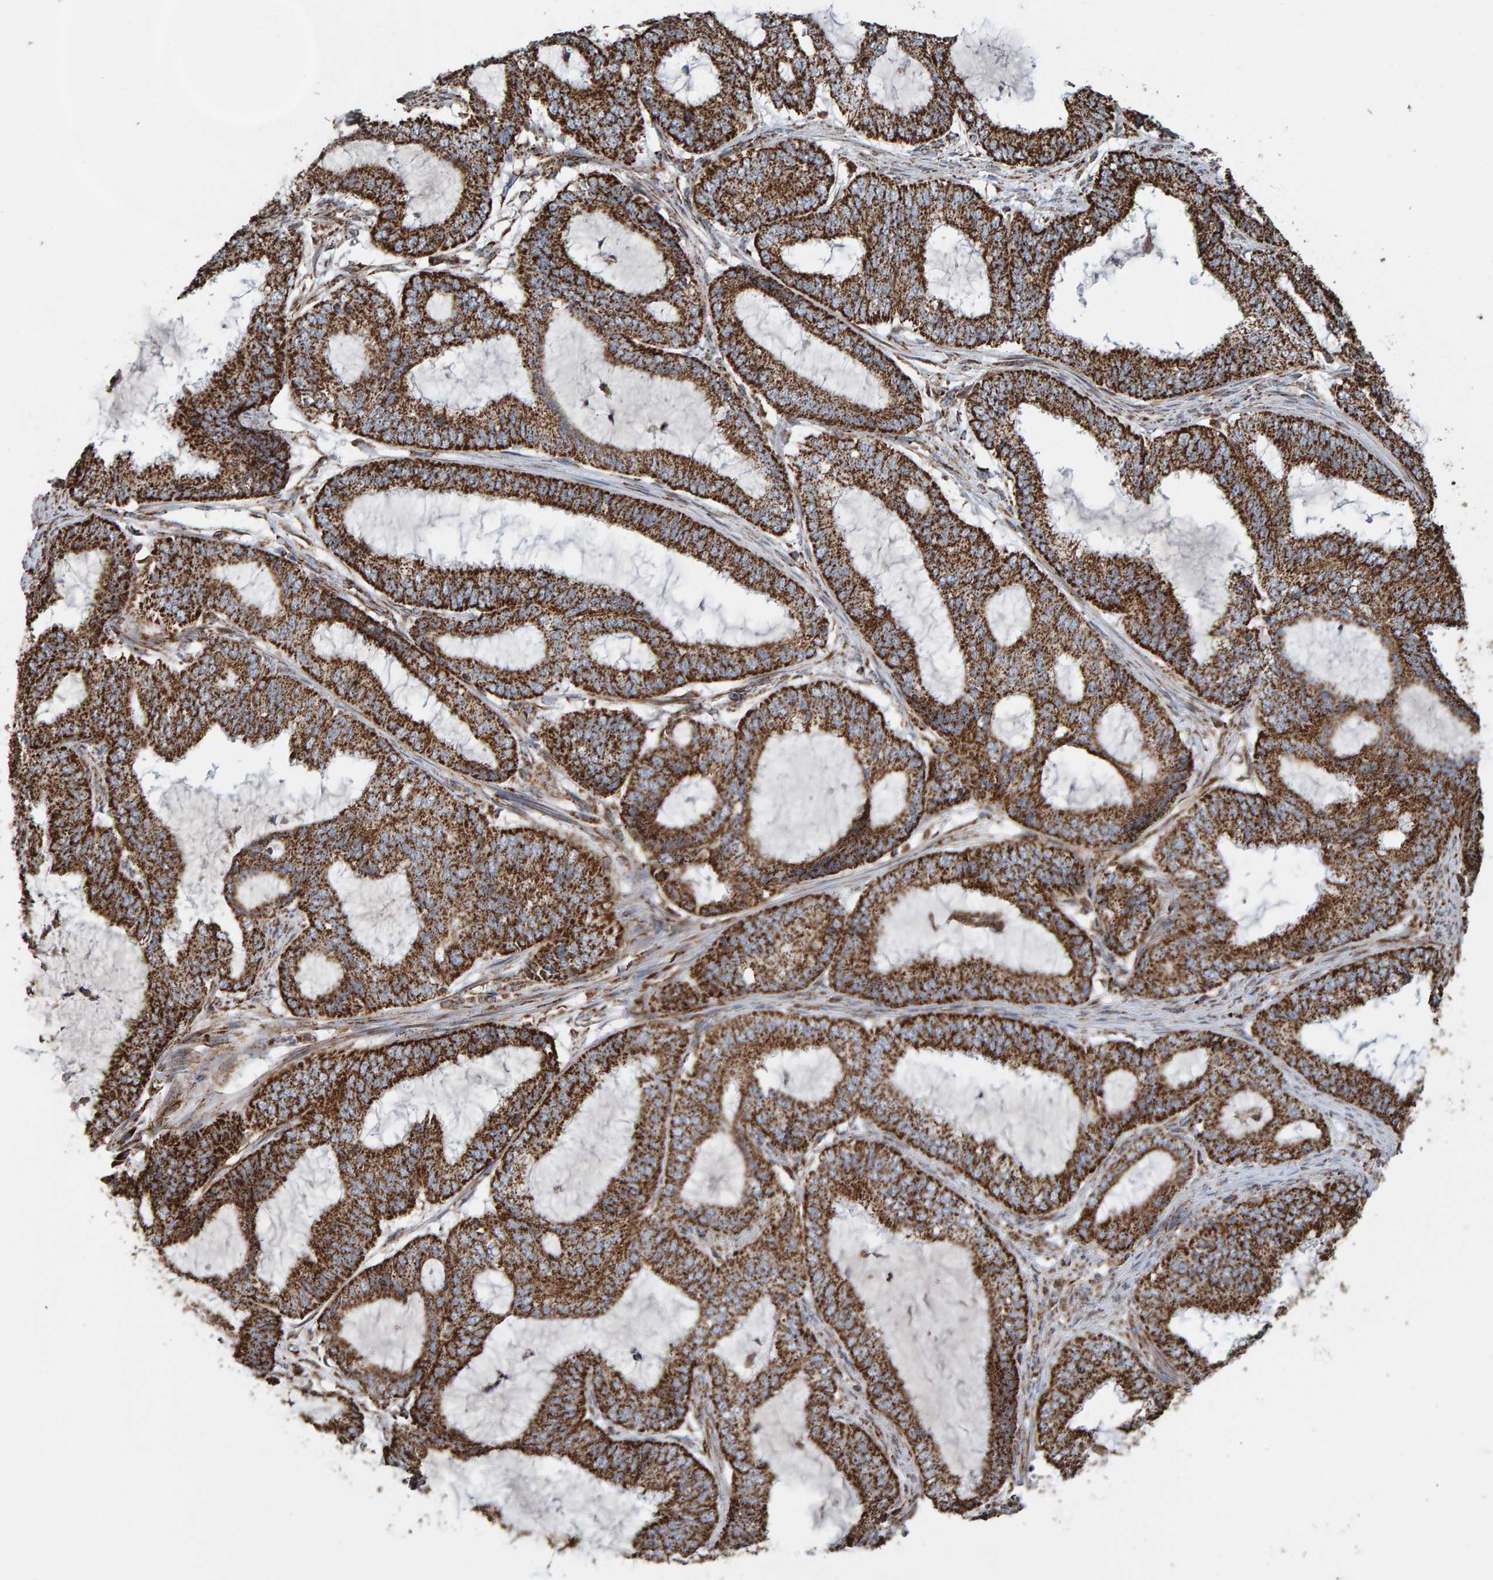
{"staining": {"intensity": "strong", "quantity": ">75%", "location": "cytoplasmic/membranous"}, "tissue": "endometrial cancer", "cell_type": "Tumor cells", "image_type": "cancer", "snomed": [{"axis": "morphology", "description": "Adenocarcinoma, NOS"}, {"axis": "topography", "description": "Endometrium"}], "caption": "A high-resolution photomicrograph shows immunohistochemistry (IHC) staining of endometrial cancer, which exhibits strong cytoplasmic/membranous expression in about >75% of tumor cells. (Stains: DAB in brown, nuclei in blue, Microscopy: brightfield microscopy at high magnification).", "gene": "MRPL45", "patient": {"sex": "female", "age": 51}}